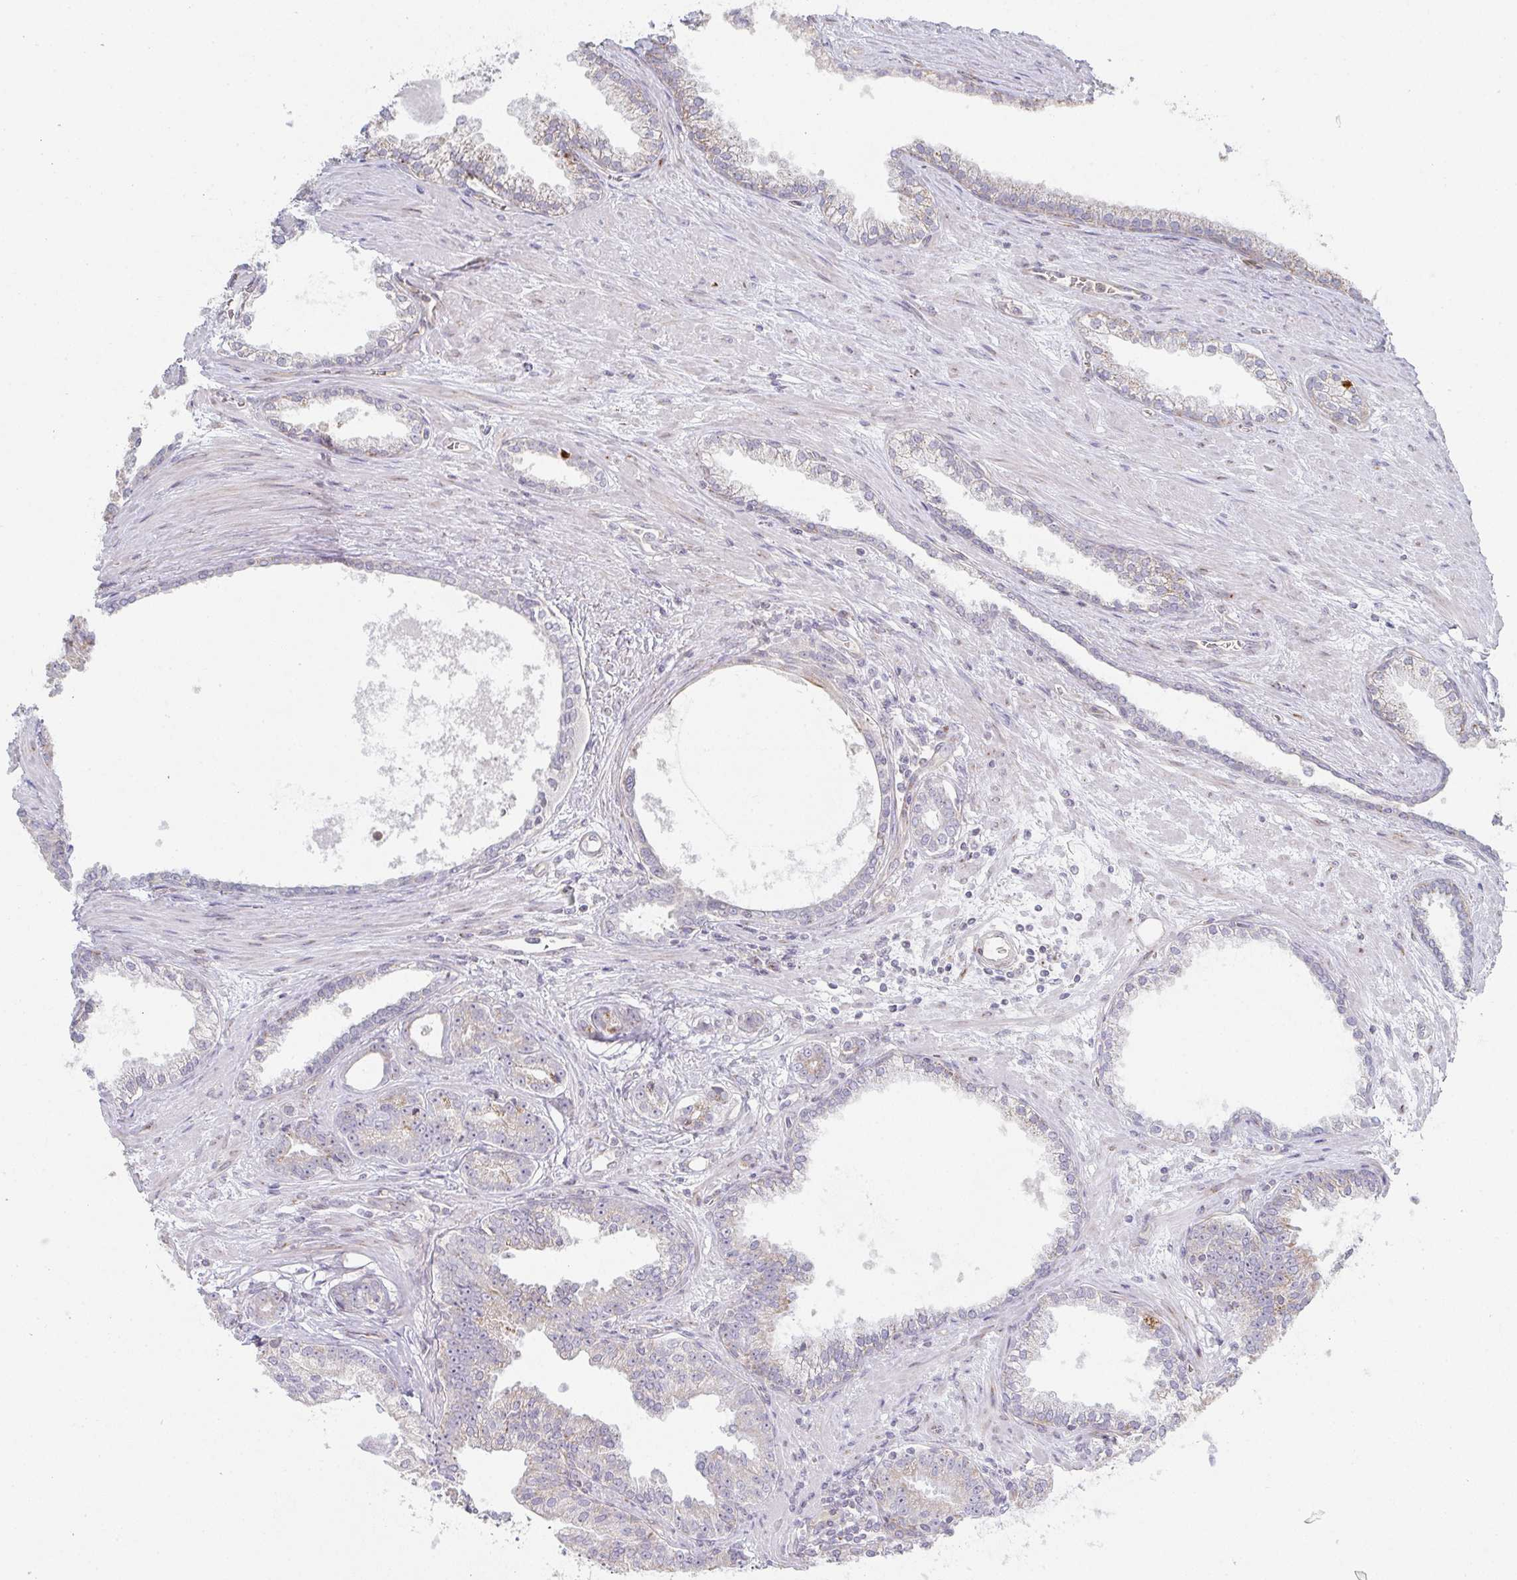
{"staining": {"intensity": "negative", "quantity": "none", "location": "none"}, "tissue": "prostate cancer", "cell_type": "Tumor cells", "image_type": "cancer", "snomed": [{"axis": "morphology", "description": "Adenocarcinoma, Low grade"}, {"axis": "topography", "description": "Prostate"}], "caption": "Protein analysis of prostate cancer shows no significant staining in tumor cells.", "gene": "ZNF526", "patient": {"sex": "male", "age": 61}}